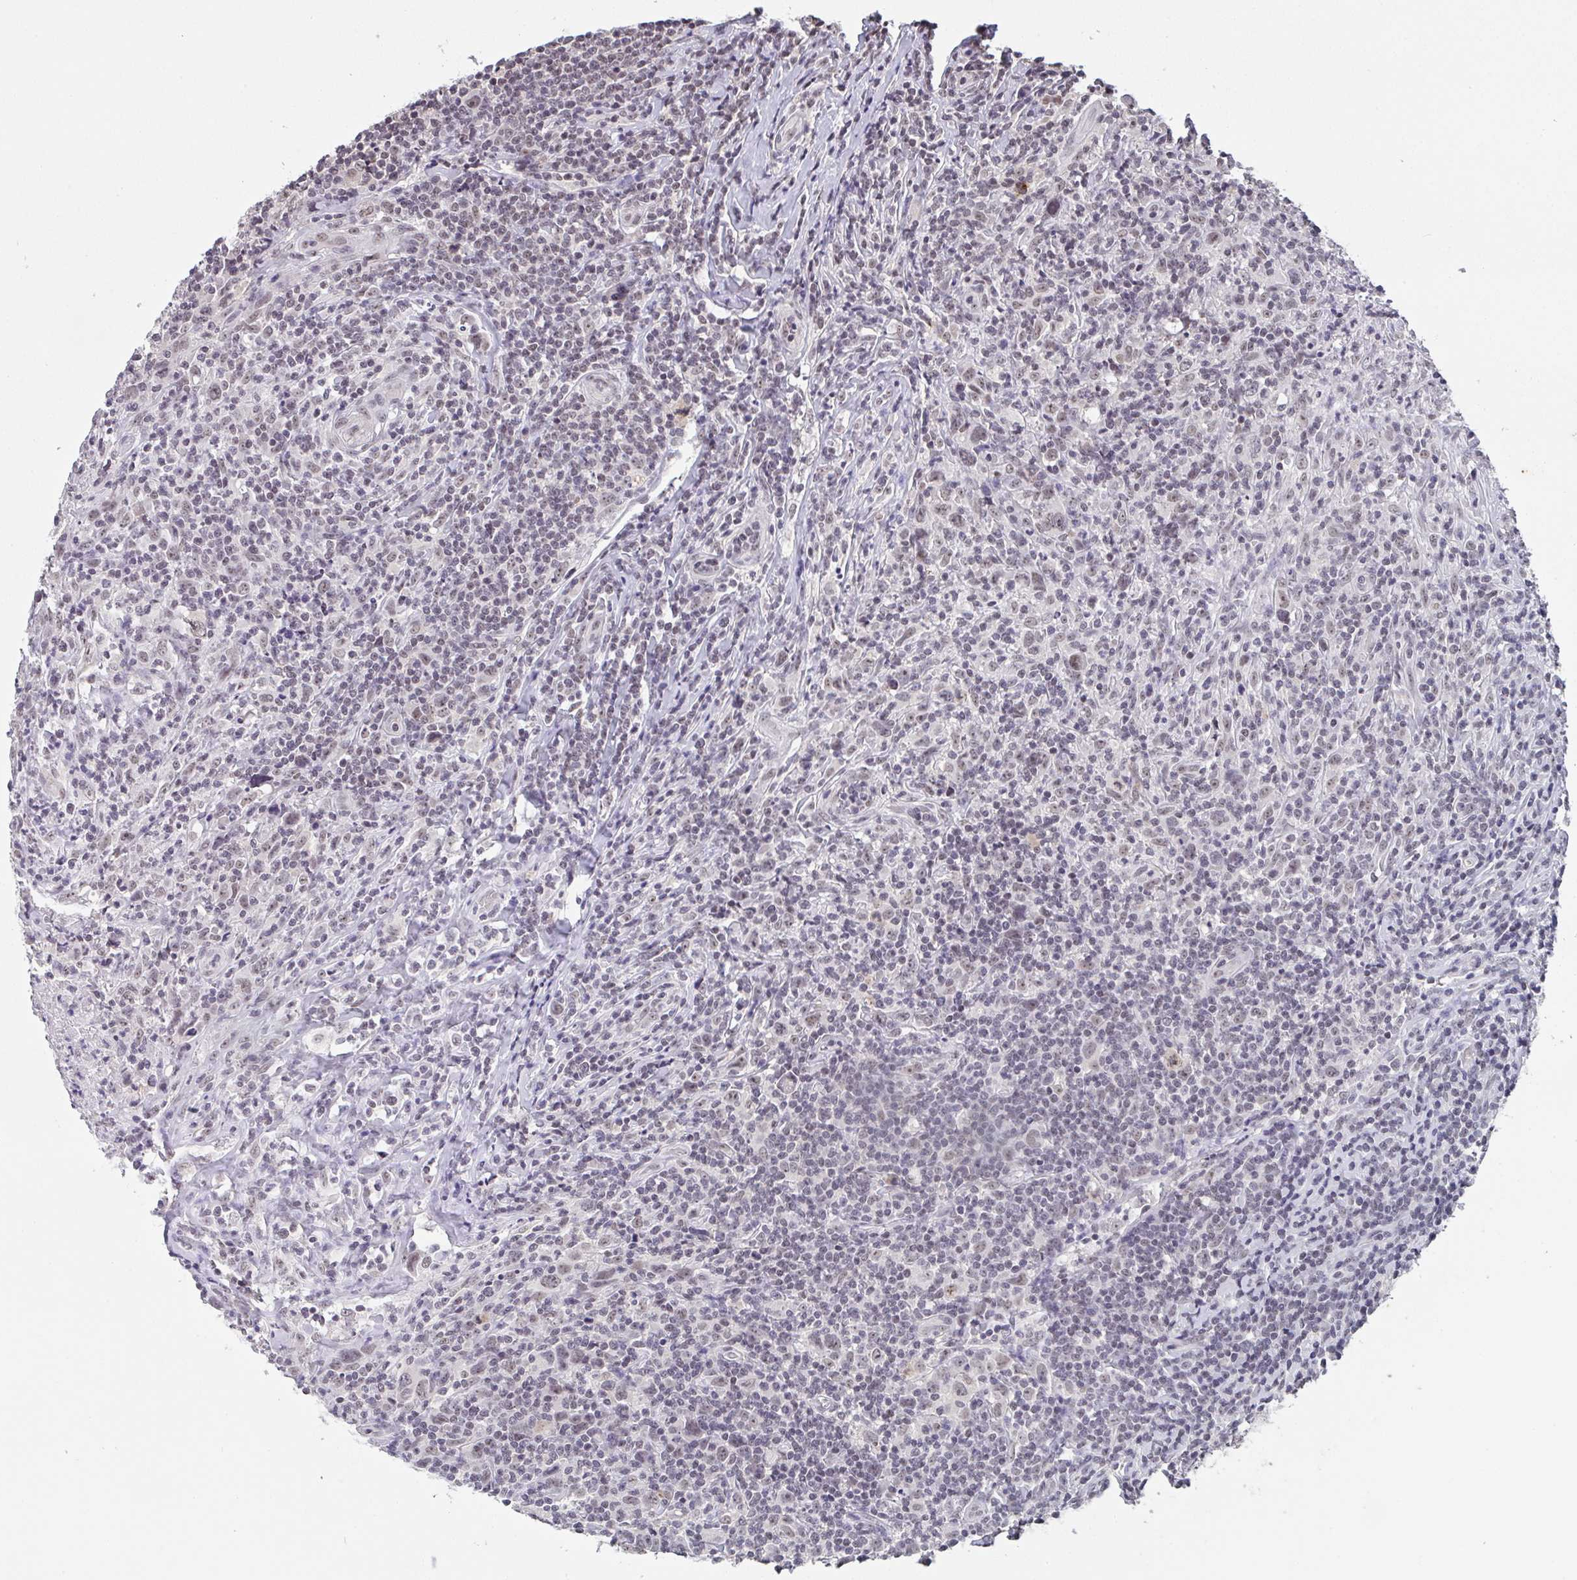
{"staining": {"intensity": "weak", "quantity": ">75%", "location": "nuclear"}, "tissue": "lymphoma", "cell_type": "Tumor cells", "image_type": "cancer", "snomed": [{"axis": "morphology", "description": "Hodgkin's disease, NOS"}, {"axis": "topography", "description": "Lymph node"}], "caption": "Brown immunohistochemical staining in Hodgkin's disease exhibits weak nuclear staining in about >75% of tumor cells.", "gene": "DKC1", "patient": {"sex": "female", "age": 18}}